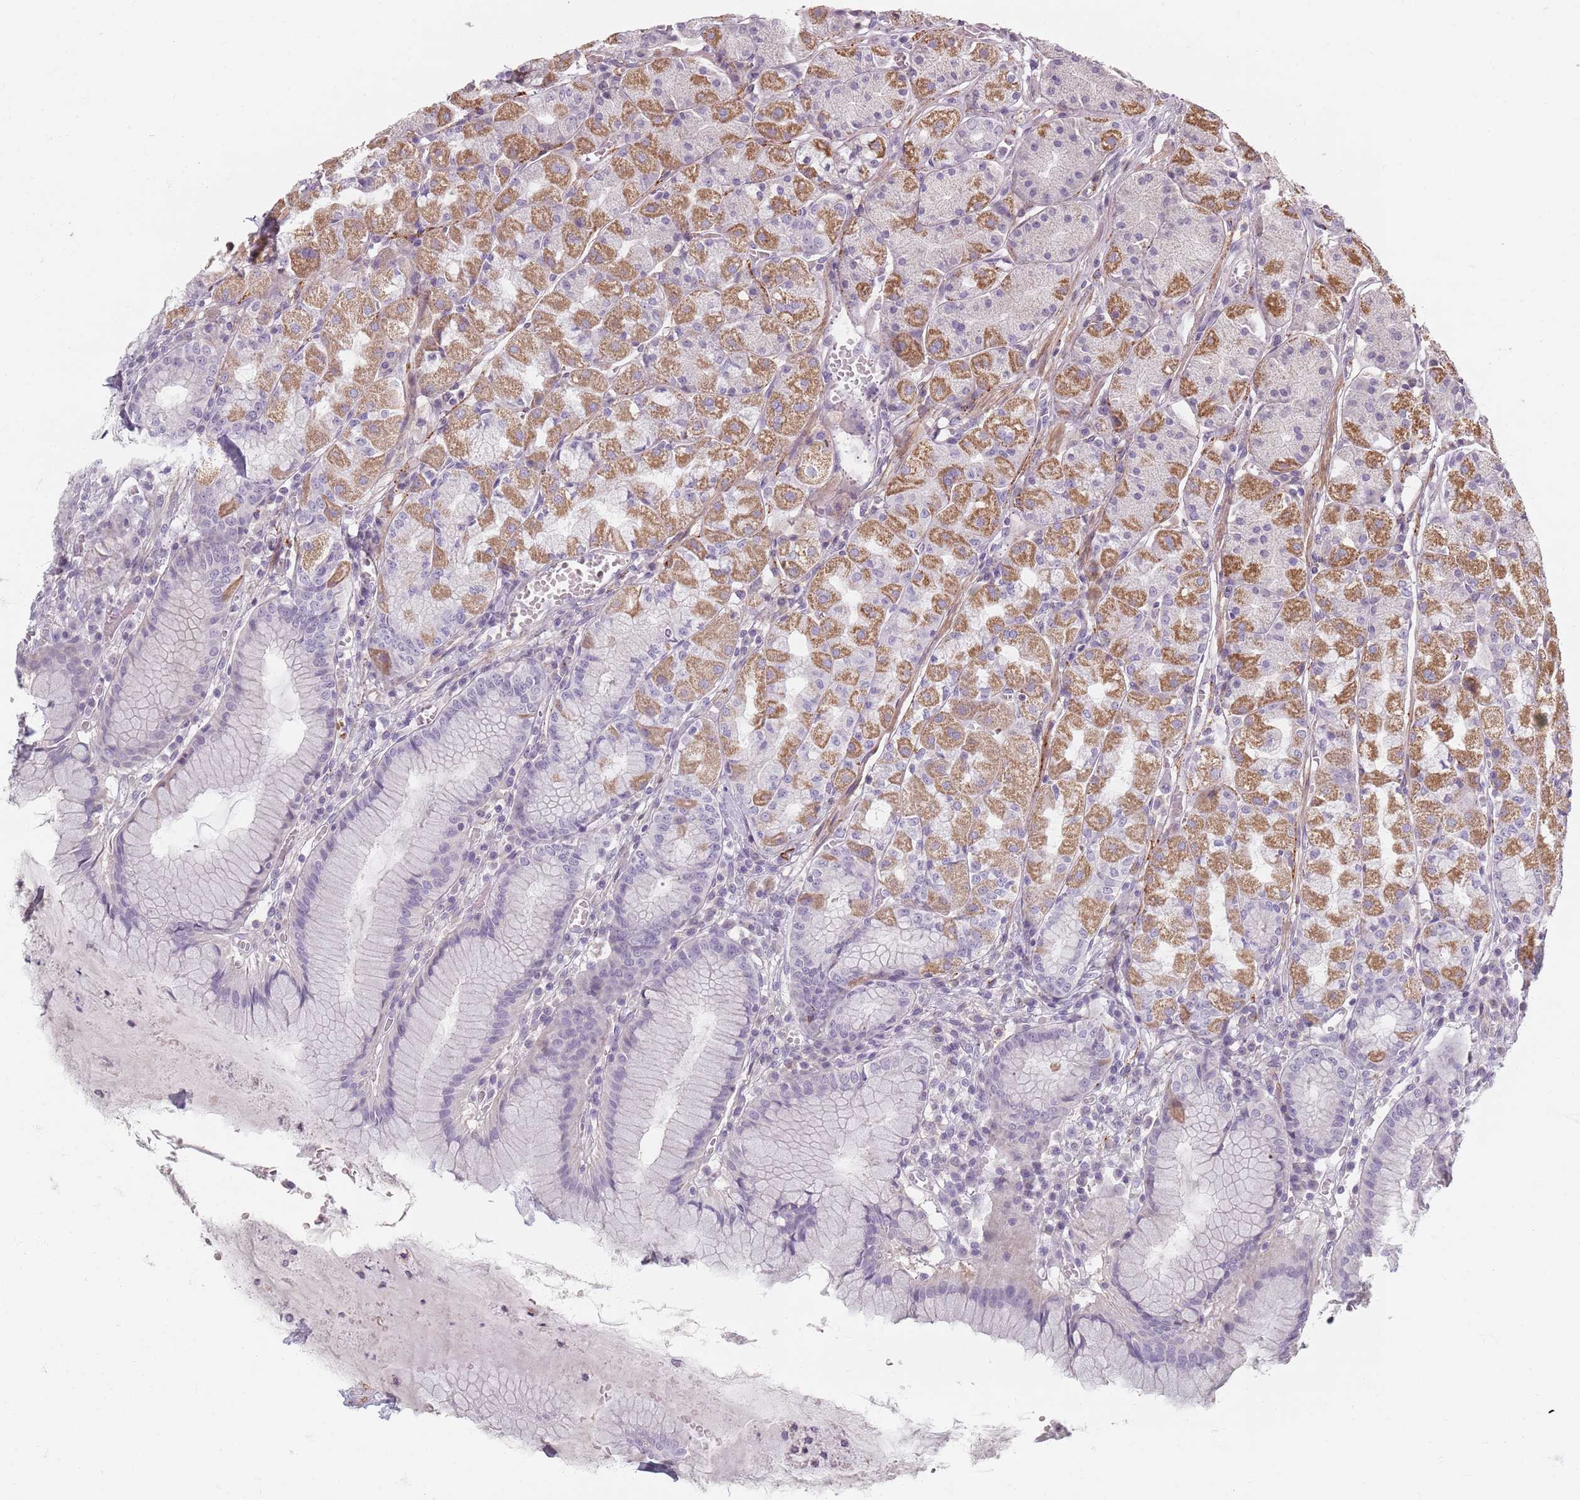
{"staining": {"intensity": "moderate", "quantity": "25%-75%", "location": "cytoplasmic/membranous"}, "tissue": "stomach", "cell_type": "Glandular cells", "image_type": "normal", "snomed": [{"axis": "morphology", "description": "Normal tissue, NOS"}, {"axis": "topography", "description": "Stomach"}], "caption": "Immunohistochemical staining of normal stomach demonstrates medium levels of moderate cytoplasmic/membranous positivity in about 25%-75% of glandular cells. The protein of interest is stained brown, and the nuclei are stained in blue (DAB (3,3'-diaminobenzidine) IHC with brightfield microscopy, high magnification).", "gene": "SYNGR3", "patient": {"sex": "male", "age": 55}}